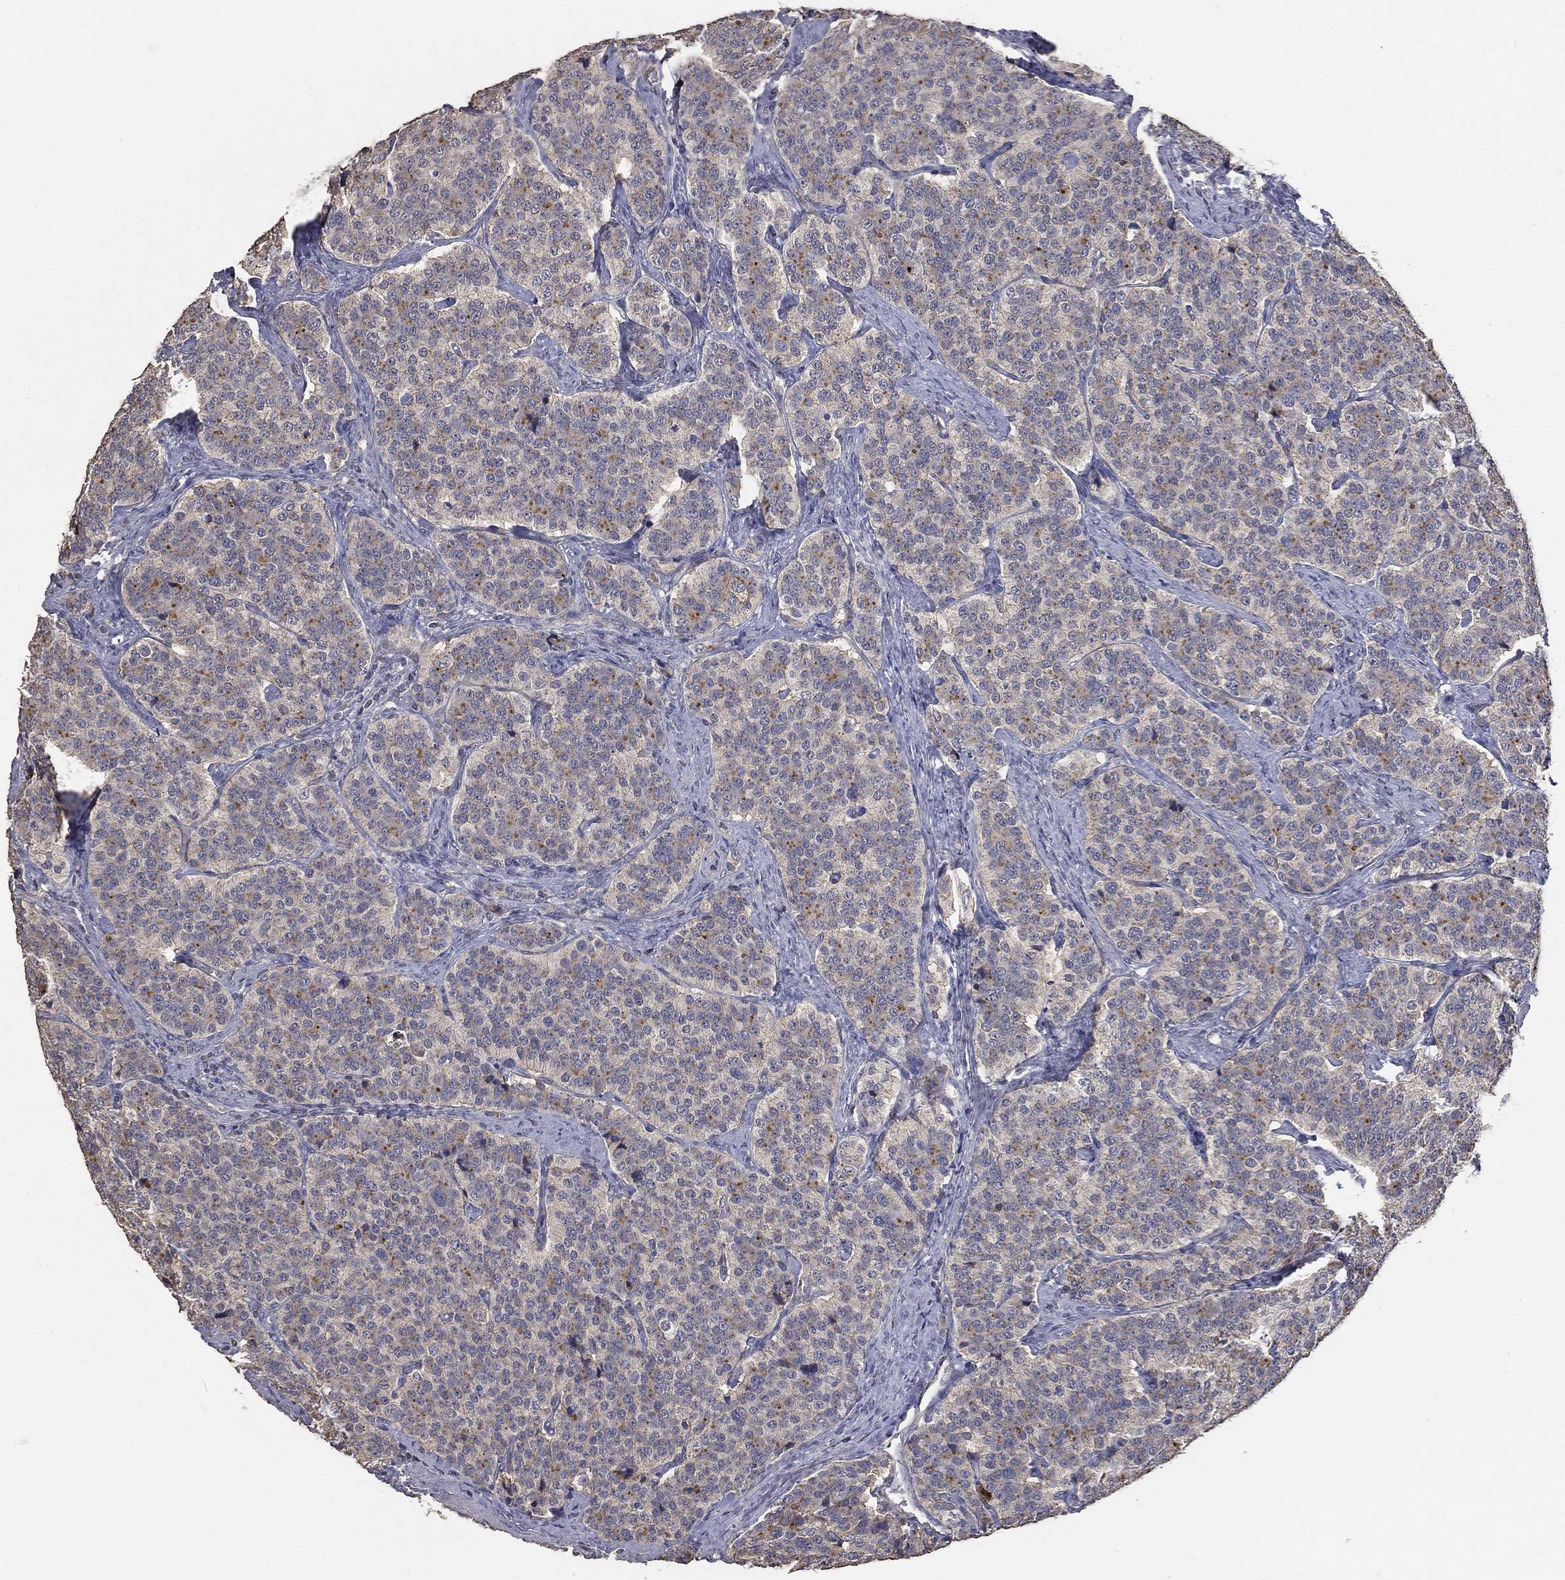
{"staining": {"intensity": "negative", "quantity": "none", "location": "none"}, "tissue": "carcinoid", "cell_type": "Tumor cells", "image_type": "cancer", "snomed": [{"axis": "morphology", "description": "Carcinoid, malignant, NOS"}, {"axis": "topography", "description": "Small intestine"}], "caption": "High power microscopy histopathology image of an IHC image of carcinoid (malignant), revealing no significant expression in tumor cells.", "gene": "SNAP25", "patient": {"sex": "female", "age": 58}}